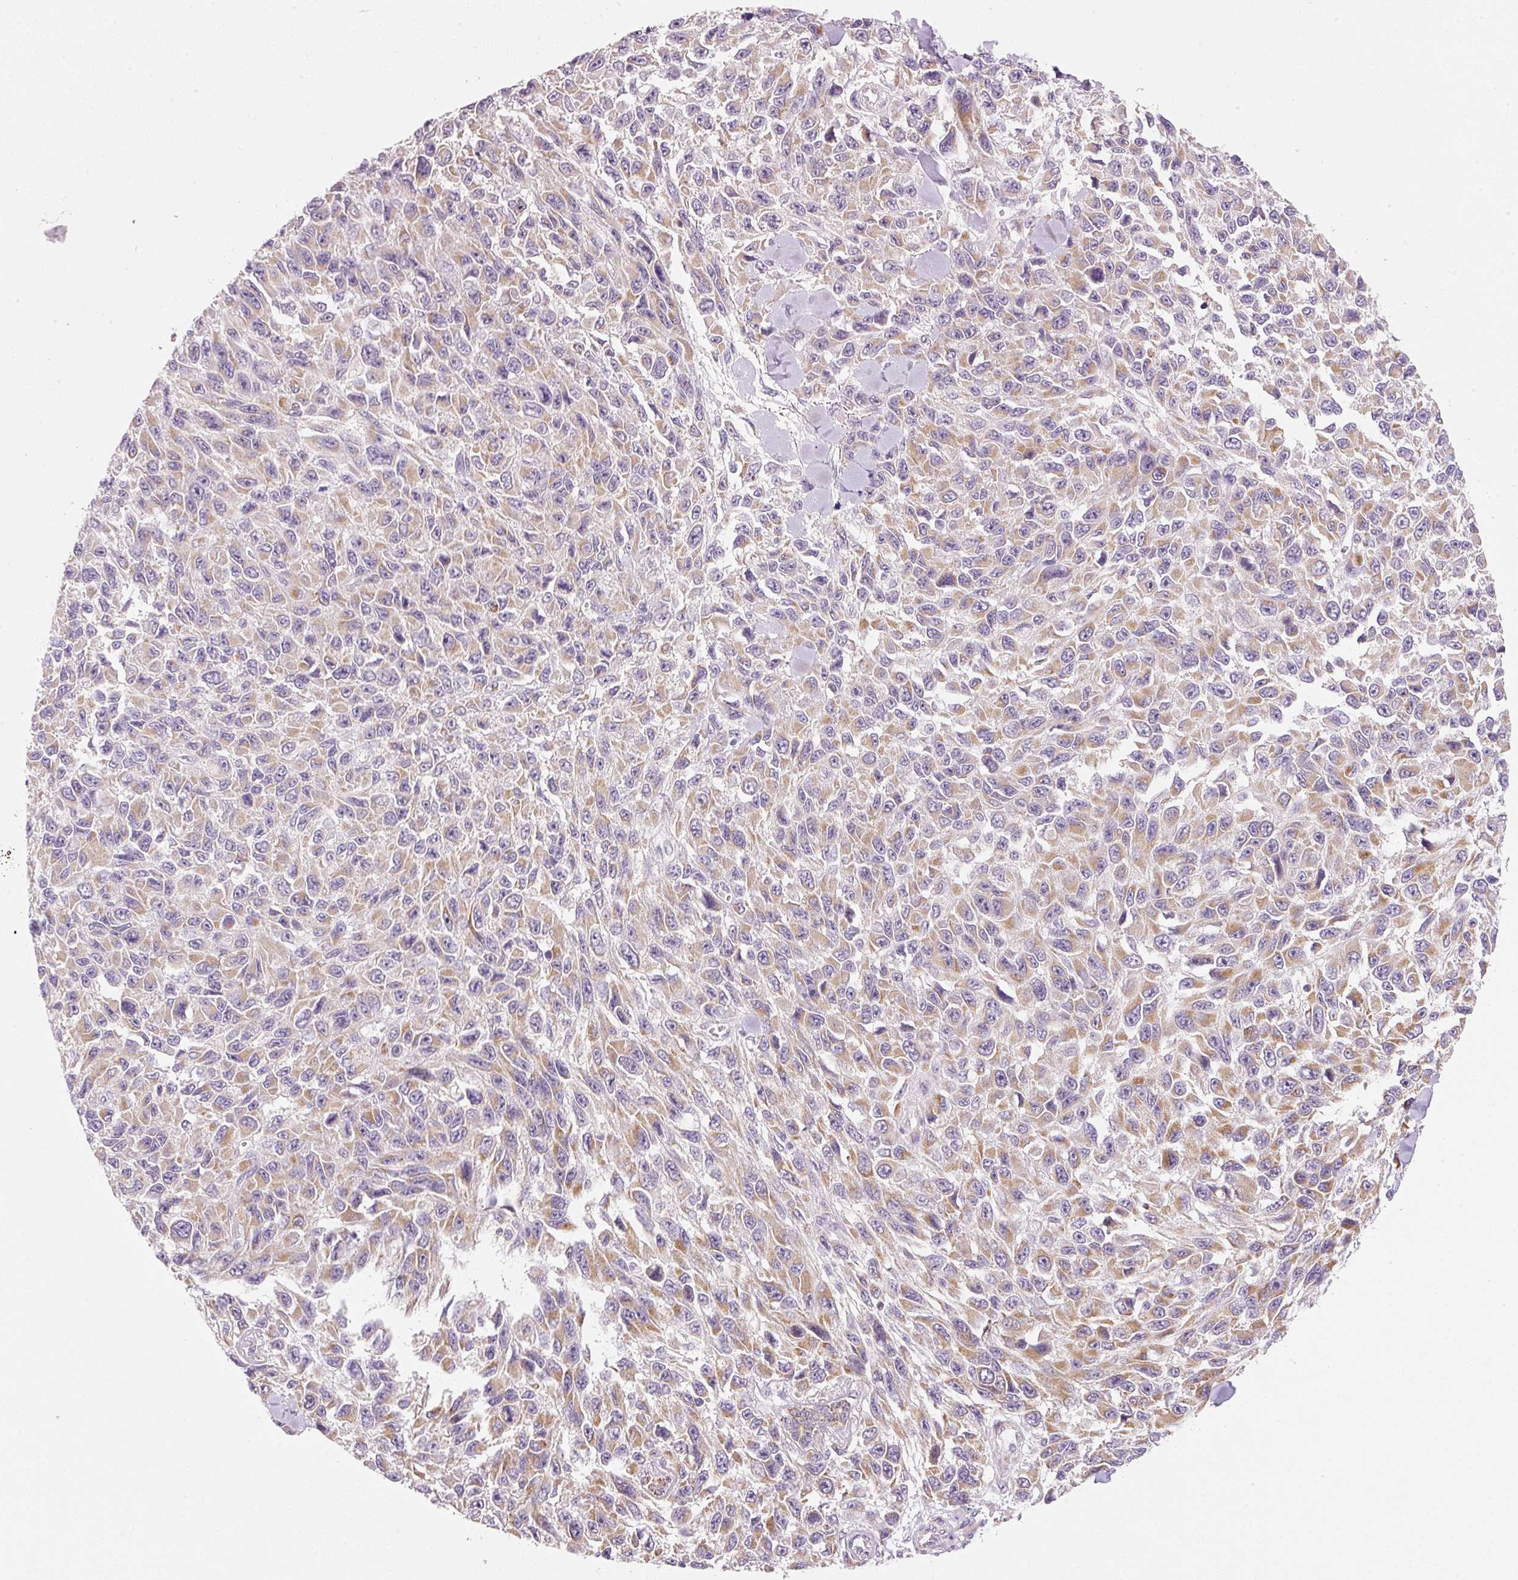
{"staining": {"intensity": "moderate", "quantity": ">75%", "location": "cytoplasmic/membranous"}, "tissue": "melanoma", "cell_type": "Tumor cells", "image_type": "cancer", "snomed": [{"axis": "morphology", "description": "Malignant melanoma, NOS"}, {"axis": "topography", "description": "Skin"}], "caption": "Immunohistochemistry (DAB) staining of human melanoma exhibits moderate cytoplasmic/membranous protein staining in about >75% of tumor cells.", "gene": "FAM78B", "patient": {"sex": "female", "age": 96}}